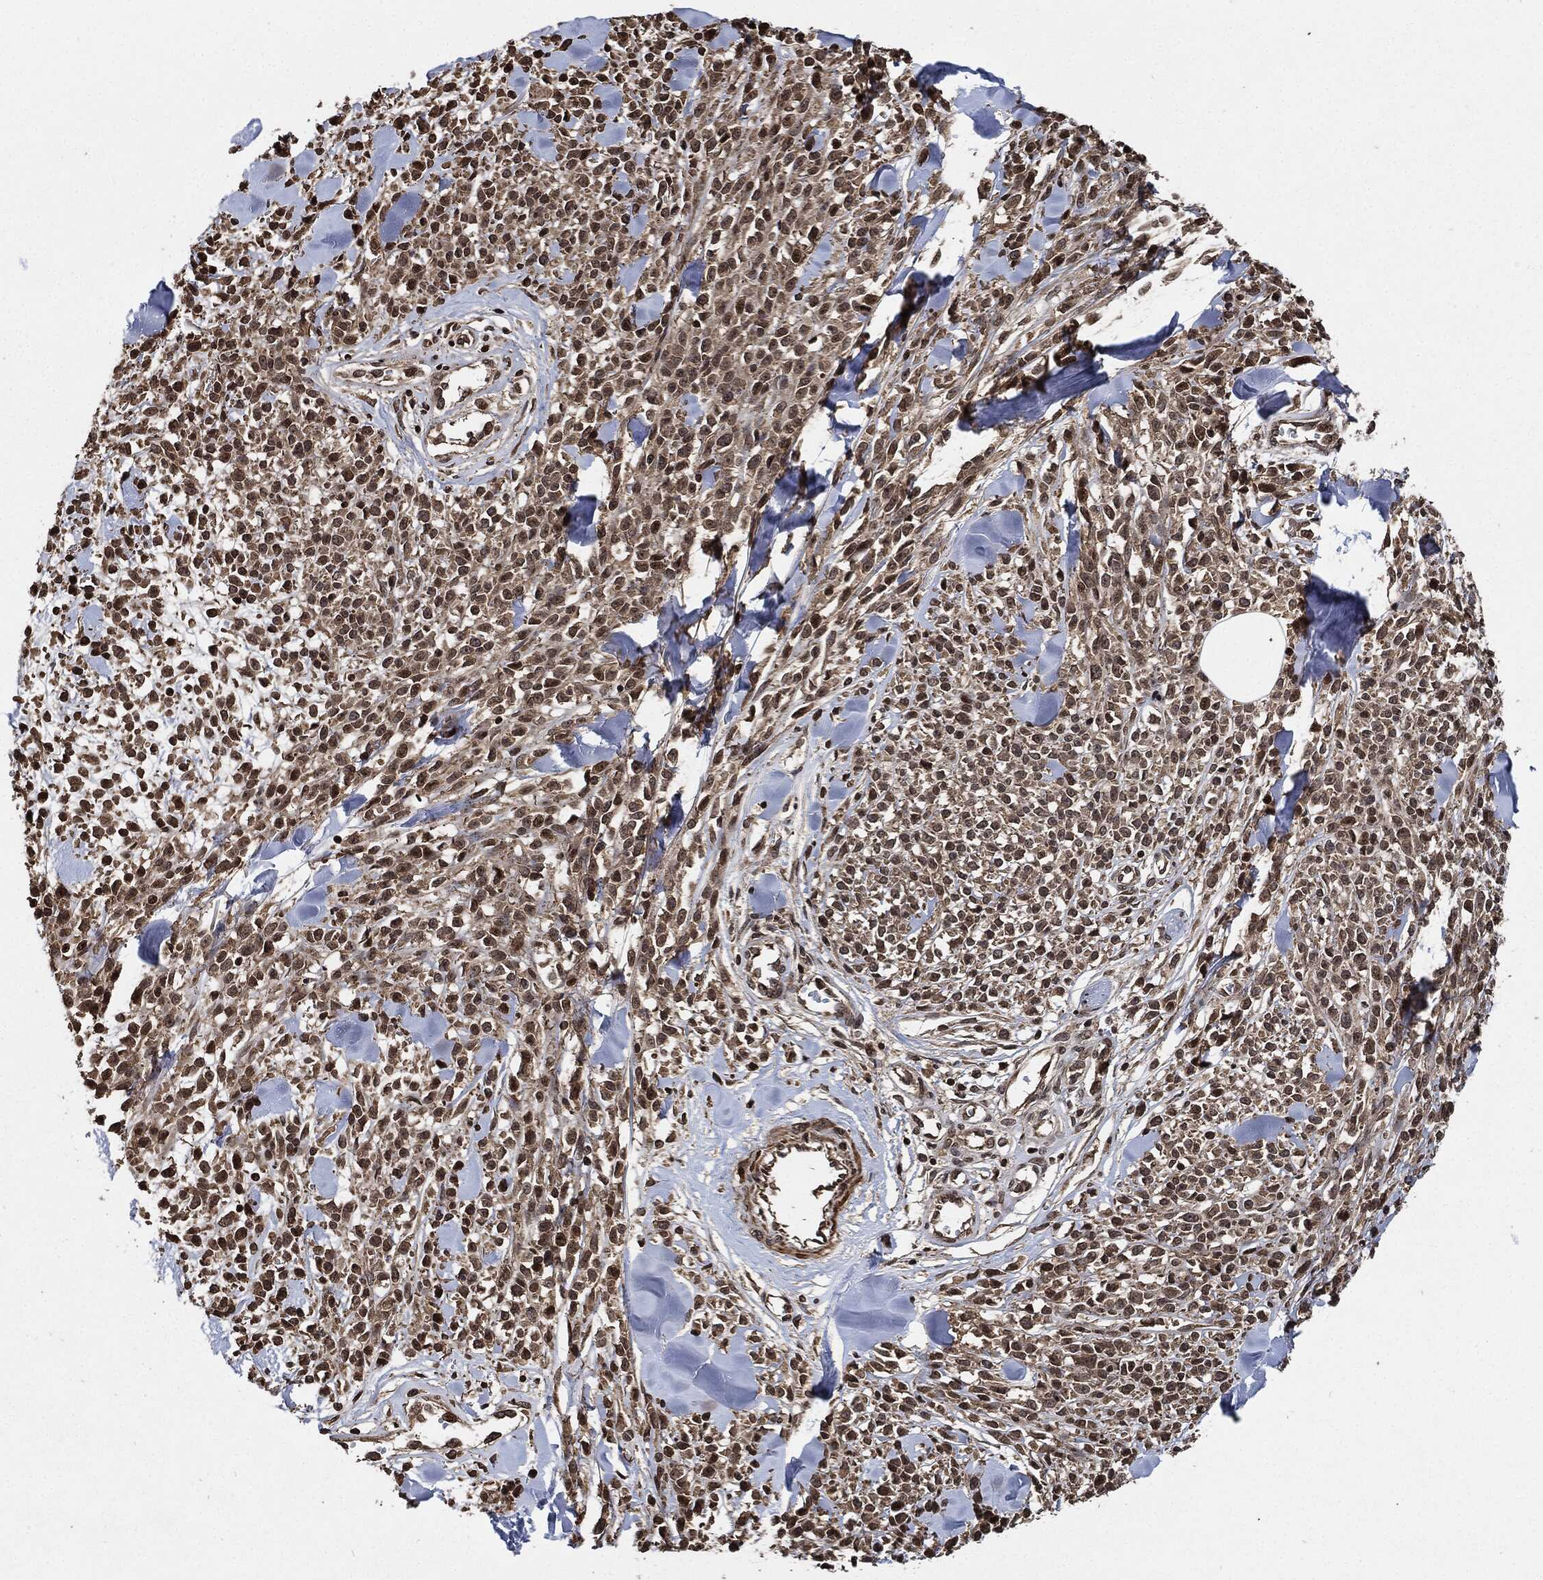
{"staining": {"intensity": "weak", "quantity": "25%-75%", "location": "cytoplasmic/membranous,nuclear"}, "tissue": "melanoma", "cell_type": "Tumor cells", "image_type": "cancer", "snomed": [{"axis": "morphology", "description": "Malignant melanoma, NOS"}, {"axis": "topography", "description": "Skin"}, {"axis": "topography", "description": "Skin of trunk"}], "caption": "Melanoma stained with a brown dye demonstrates weak cytoplasmic/membranous and nuclear positive staining in approximately 25%-75% of tumor cells.", "gene": "PDK1", "patient": {"sex": "male", "age": 74}}